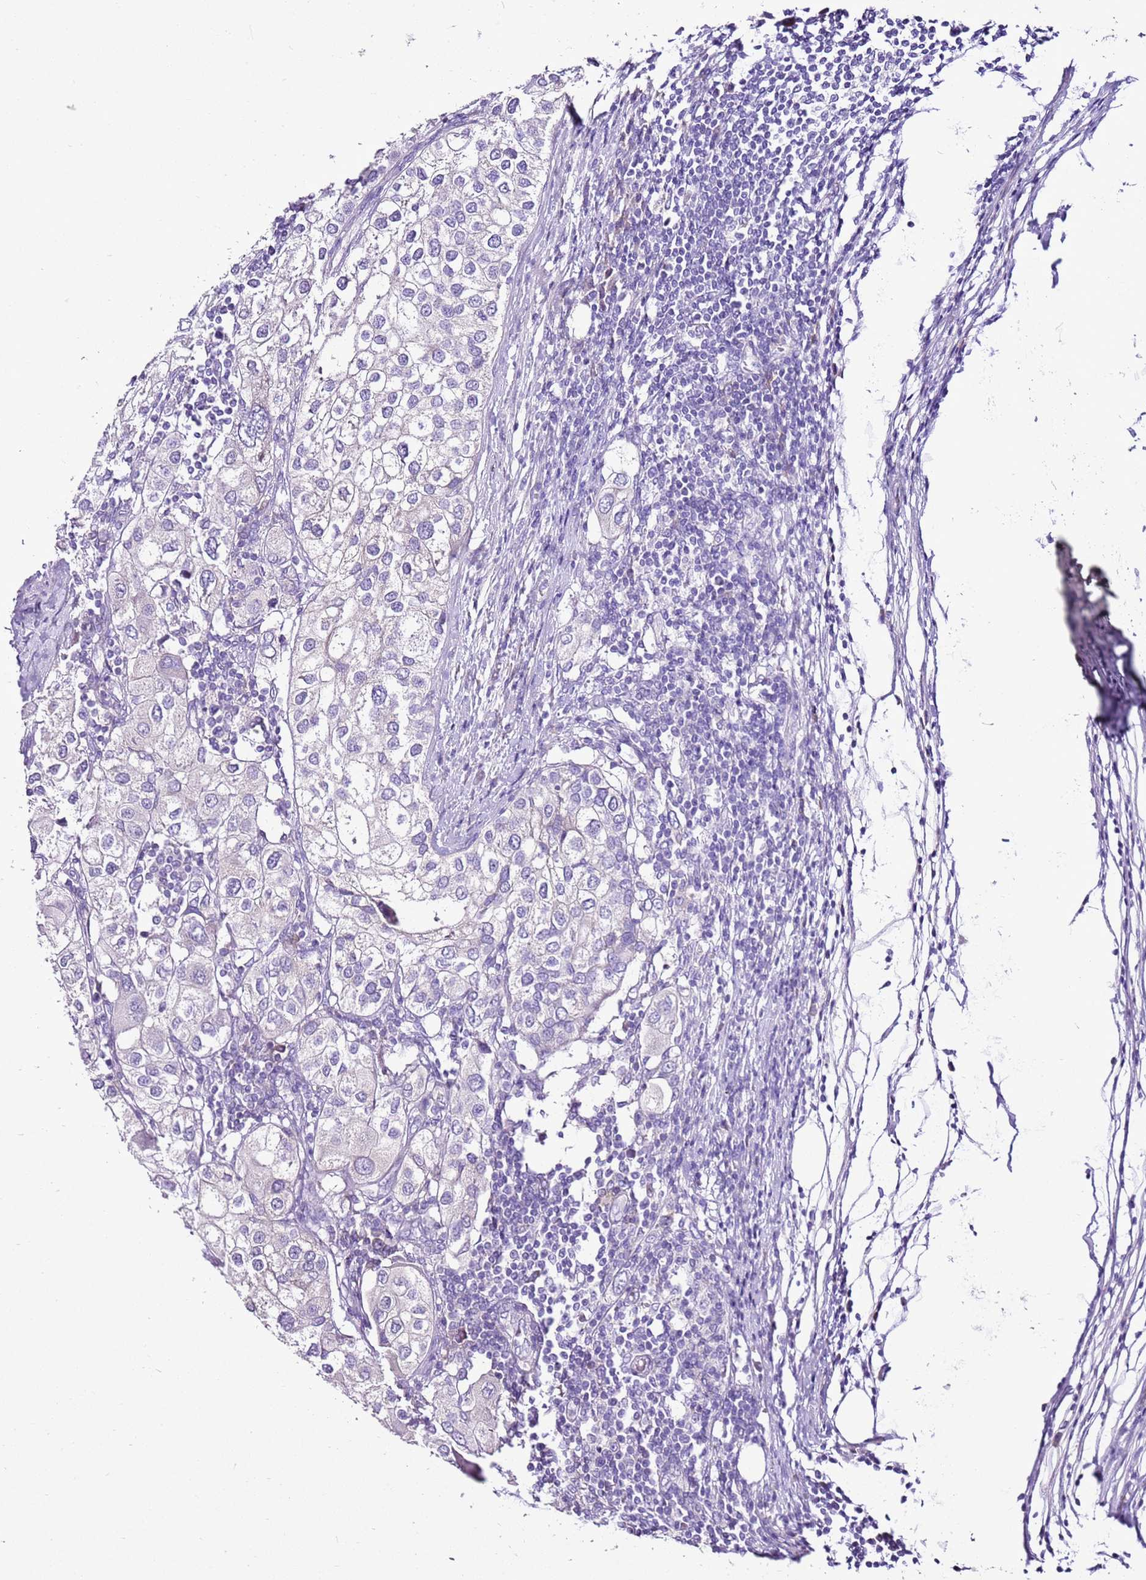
{"staining": {"intensity": "negative", "quantity": "none", "location": "none"}, "tissue": "urothelial cancer", "cell_type": "Tumor cells", "image_type": "cancer", "snomed": [{"axis": "morphology", "description": "Urothelial carcinoma, High grade"}, {"axis": "topography", "description": "Urinary bladder"}], "caption": "The micrograph demonstrates no staining of tumor cells in urothelial carcinoma (high-grade).", "gene": "SLC38A5", "patient": {"sex": "male", "age": 64}}